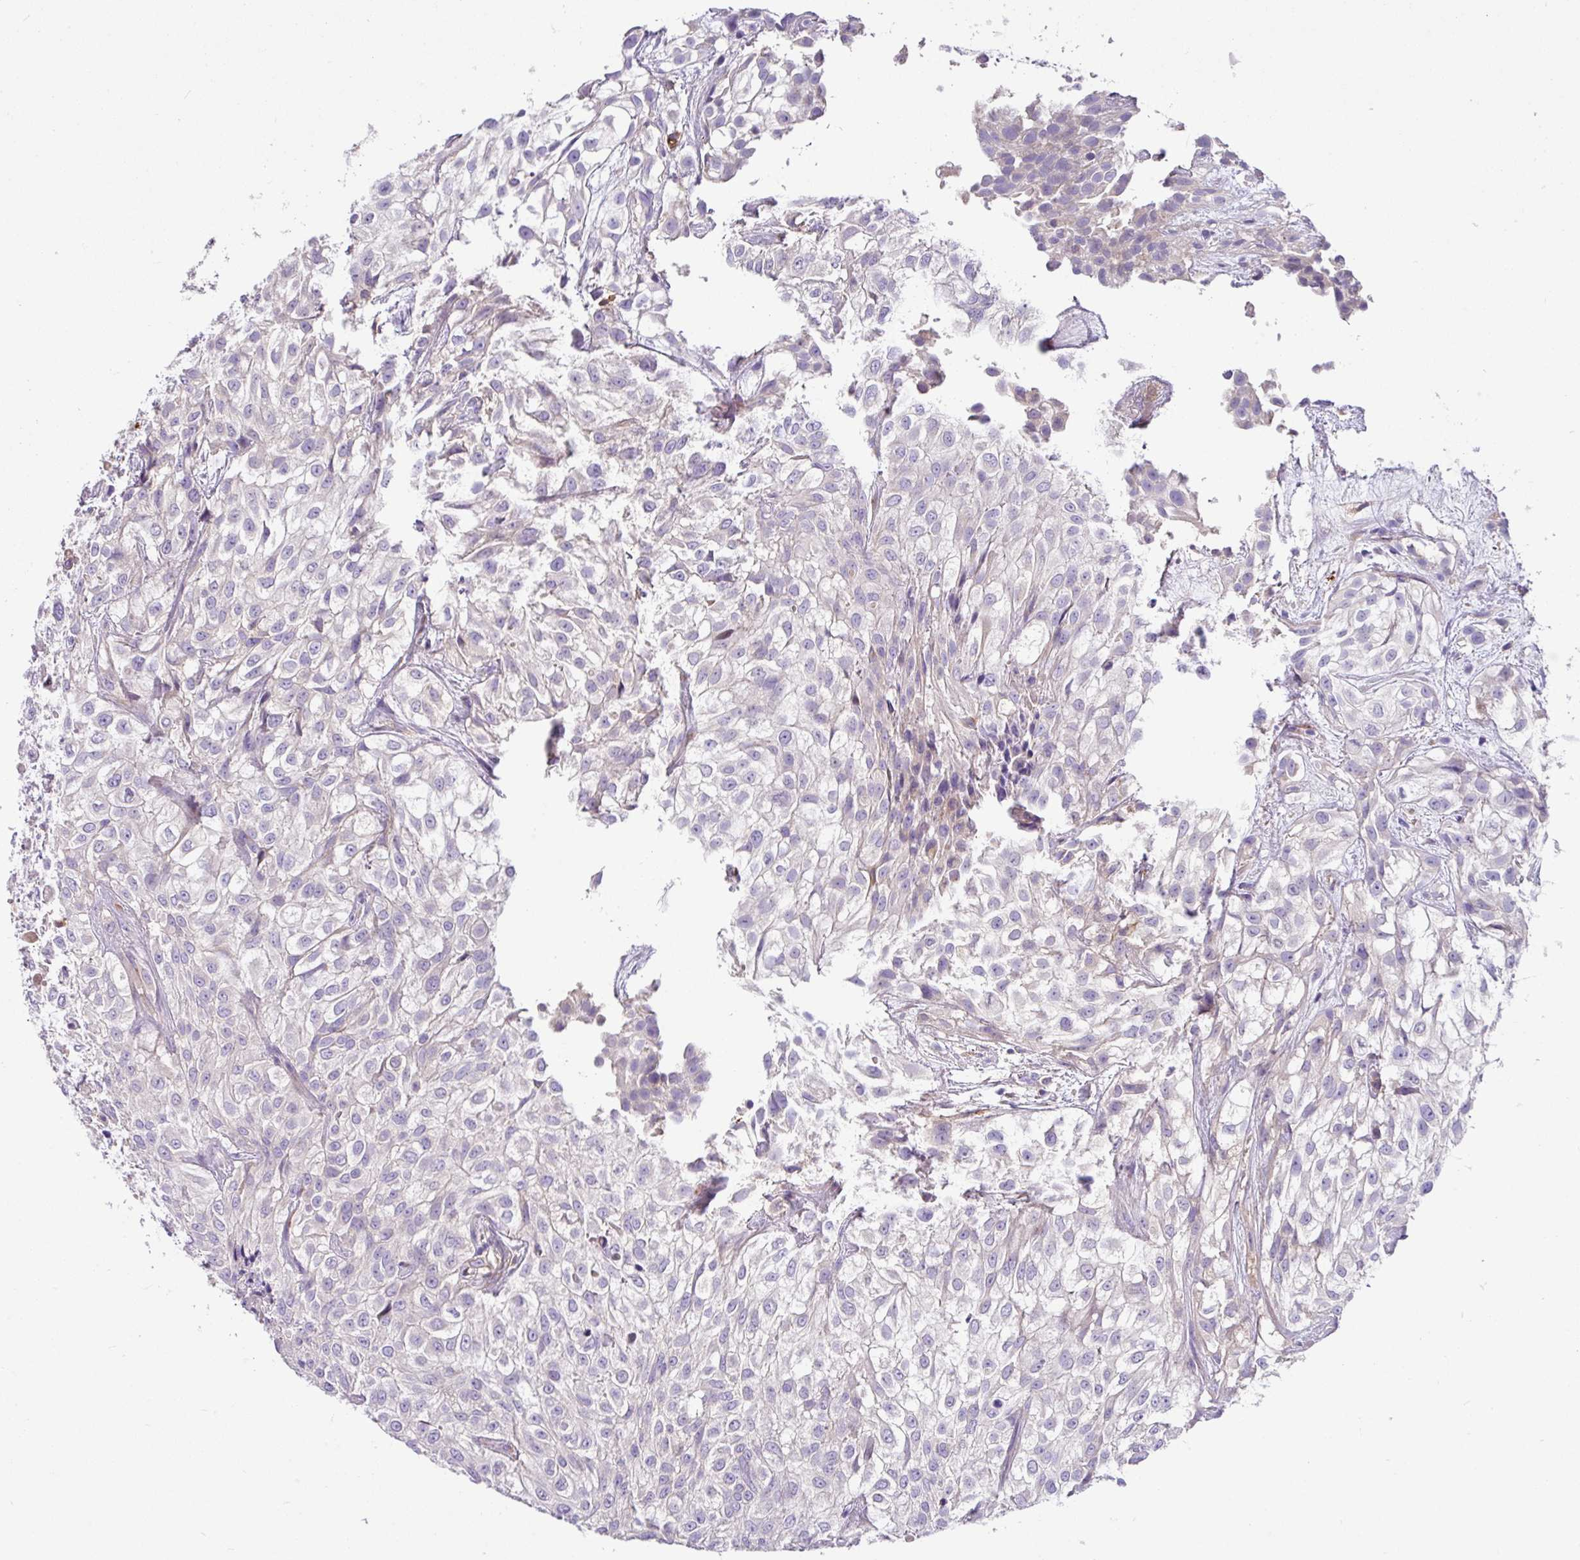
{"staining": {"intensity": "negative", "quantity": "none", "location": "none"}, "tissue": "urothelial cancer", "cell_type": "Tumor cells", "image_type": "cancer", "snomed": [{"axis": "morphology", "description": "Urothelial carcinoma, High grade"}, {"axis": "topography", "description": "Urinary bladder"}], "caption": "Human urothelial cancer stained for a protein using immunohistochemistry demonstrates no positivity in tumor cells.", "gene": "CRISP3", "patient": {"sex": "male", "age": 56}}